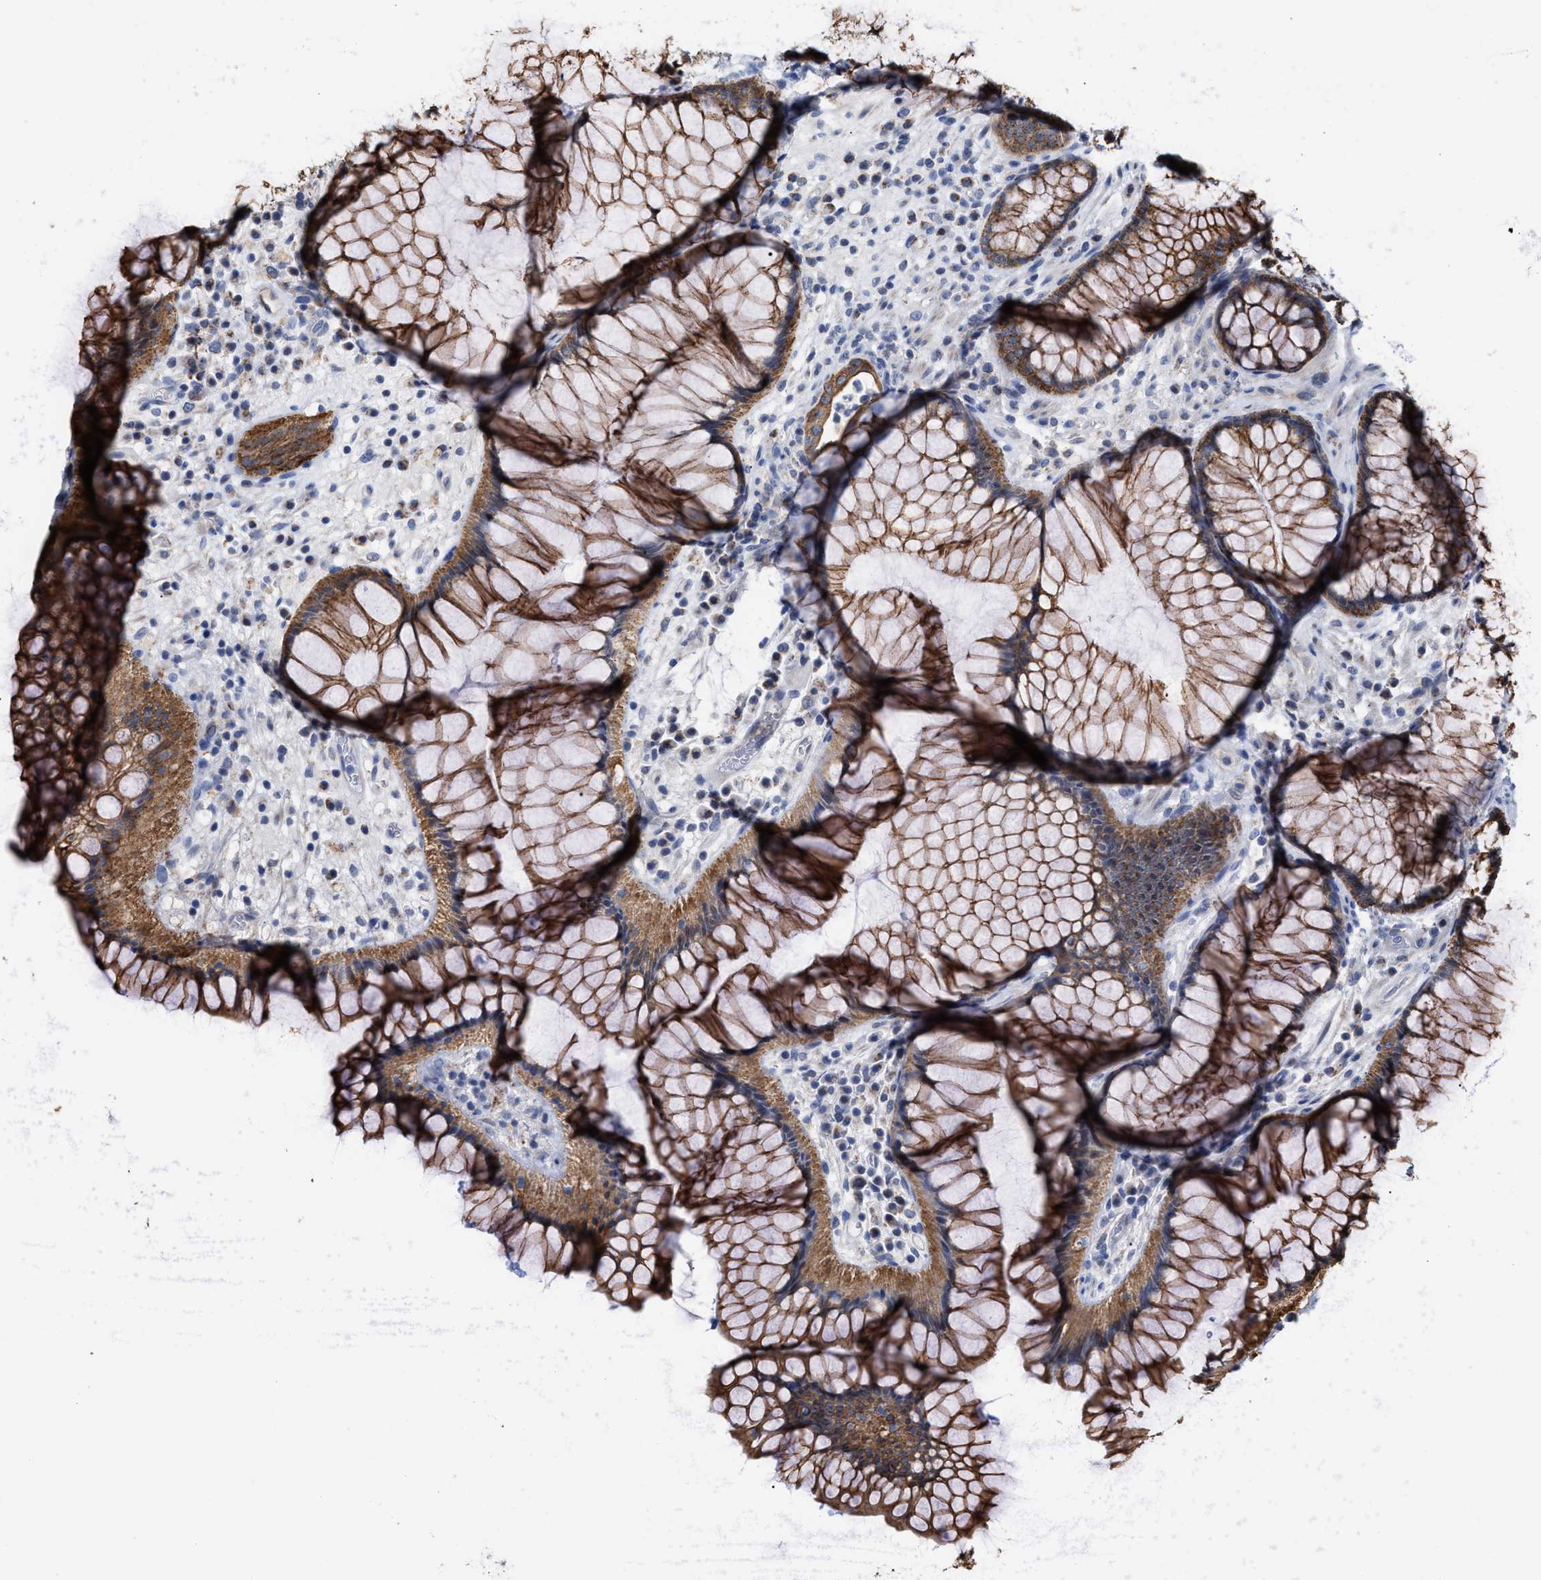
{"staining": {"intensity": "moderate", "quantity": ">75%", "location": "cytoplasmic/membranous"}, "tissue": "rectum", "cell_type": "Glandular cells", "image_type": "normal", "snomed": [{"axis": "morphology", "description": "Normal tissue, NOS"}, {"axis": "topography", "description": "Rectum"}], "caption": "A brown stain highlights moderate cytoplasmic/membranous staining of a protein in glandular cells of benign human rectum. The protein of interest is stained brown, and the nuclei are stained in blue (DAB (3,3'-diaminobenzidine) IHC with brightfield microscopy, high magnification).", "gene": "JAG1", "patient": {"sex": "male", "age": 51}}